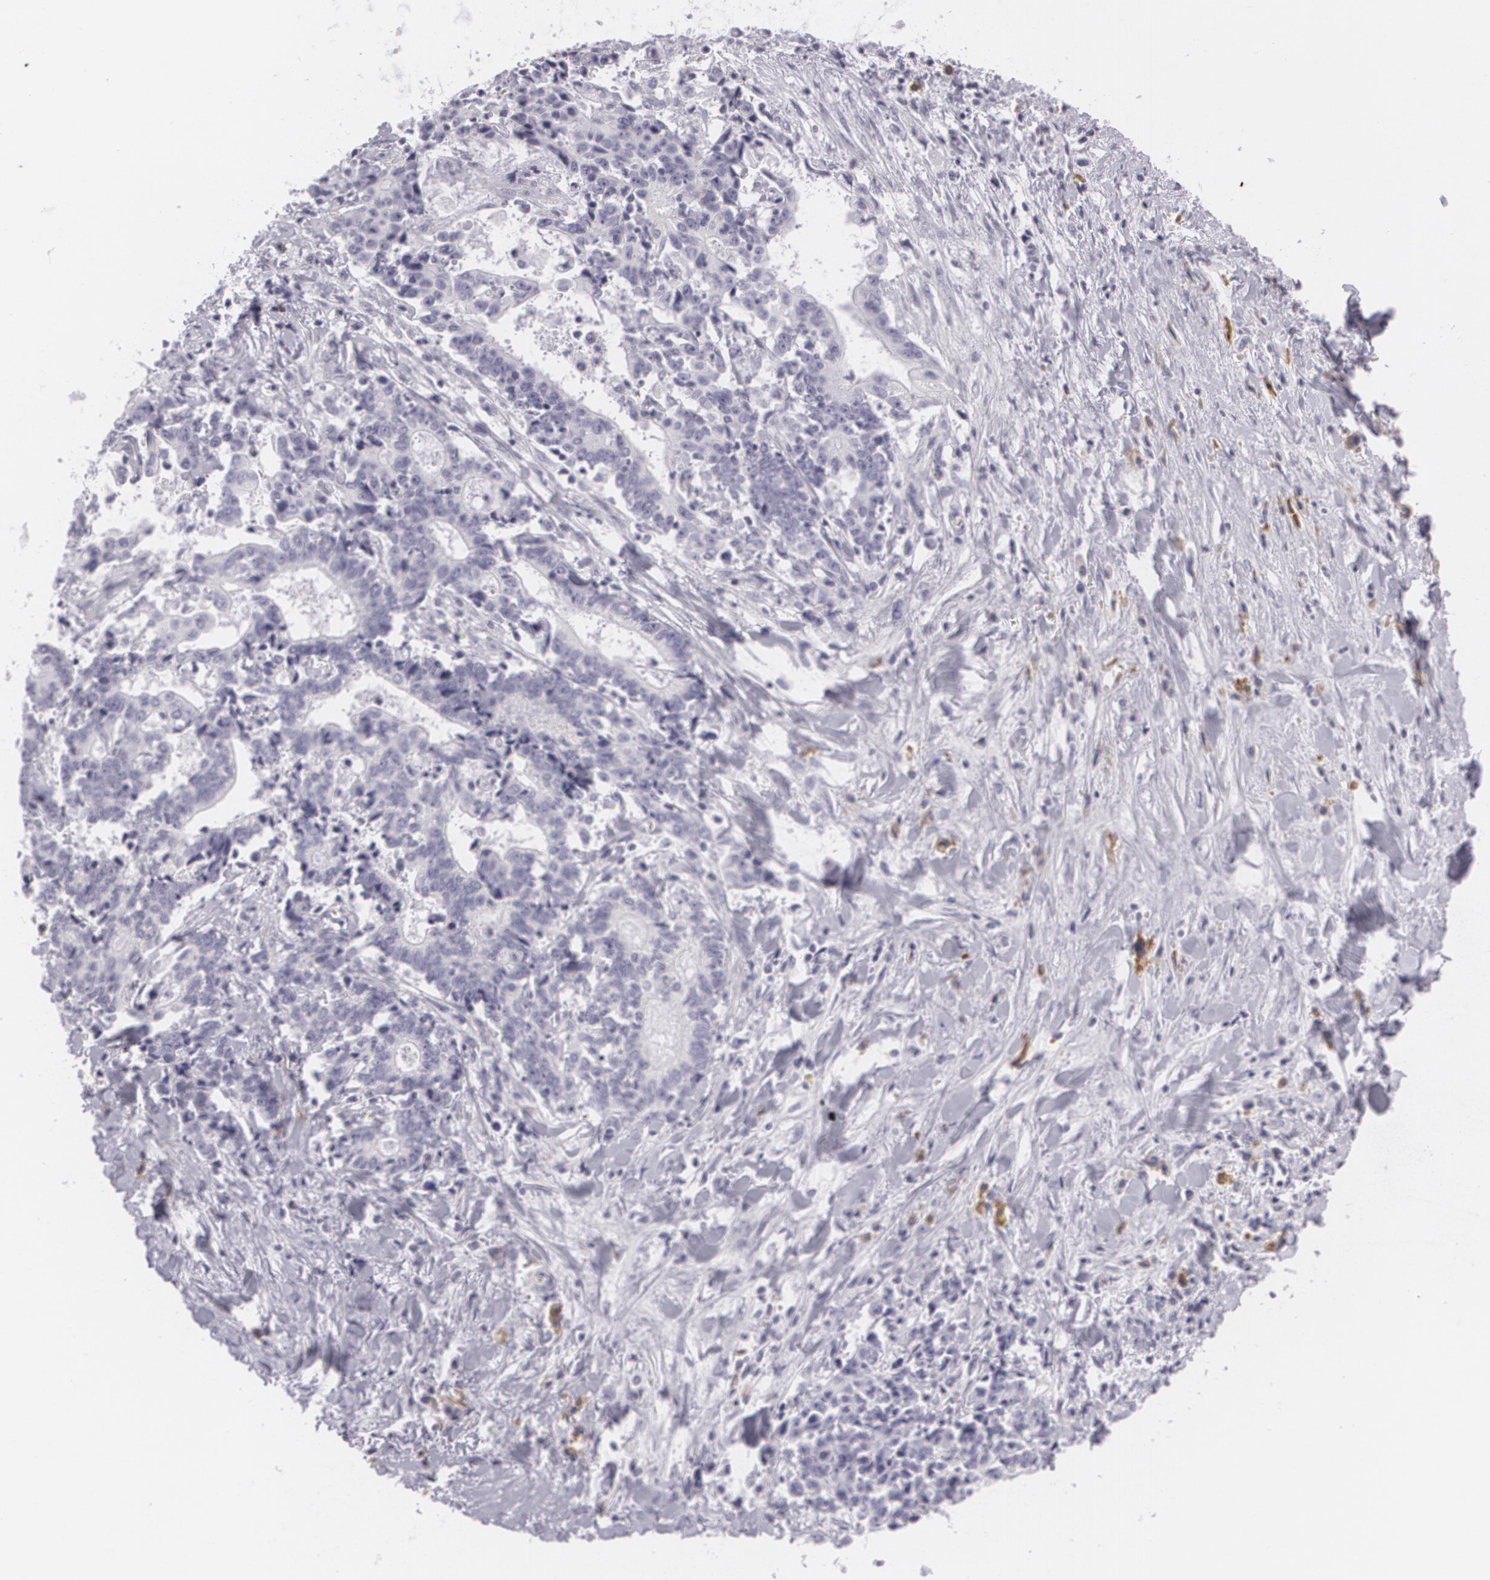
{"staining": {"intensity": "negative", "quantity": "none", "location": "none"}, "tissue": "liver cancer", "cell_type": "Tumor cells", "image_type": "cancer", "snomed": [{"axis": "morphology", "description": "Cholangiocarcinoma"}, {"axis": "topography", "description": "Liver"}], "caption": "The micrograph reveals no significant staining in tumor cells of liver cancer (cholangiocarcinoma).", "gene": "MAP2", "patient": {"sex": "male", "age": 57}}